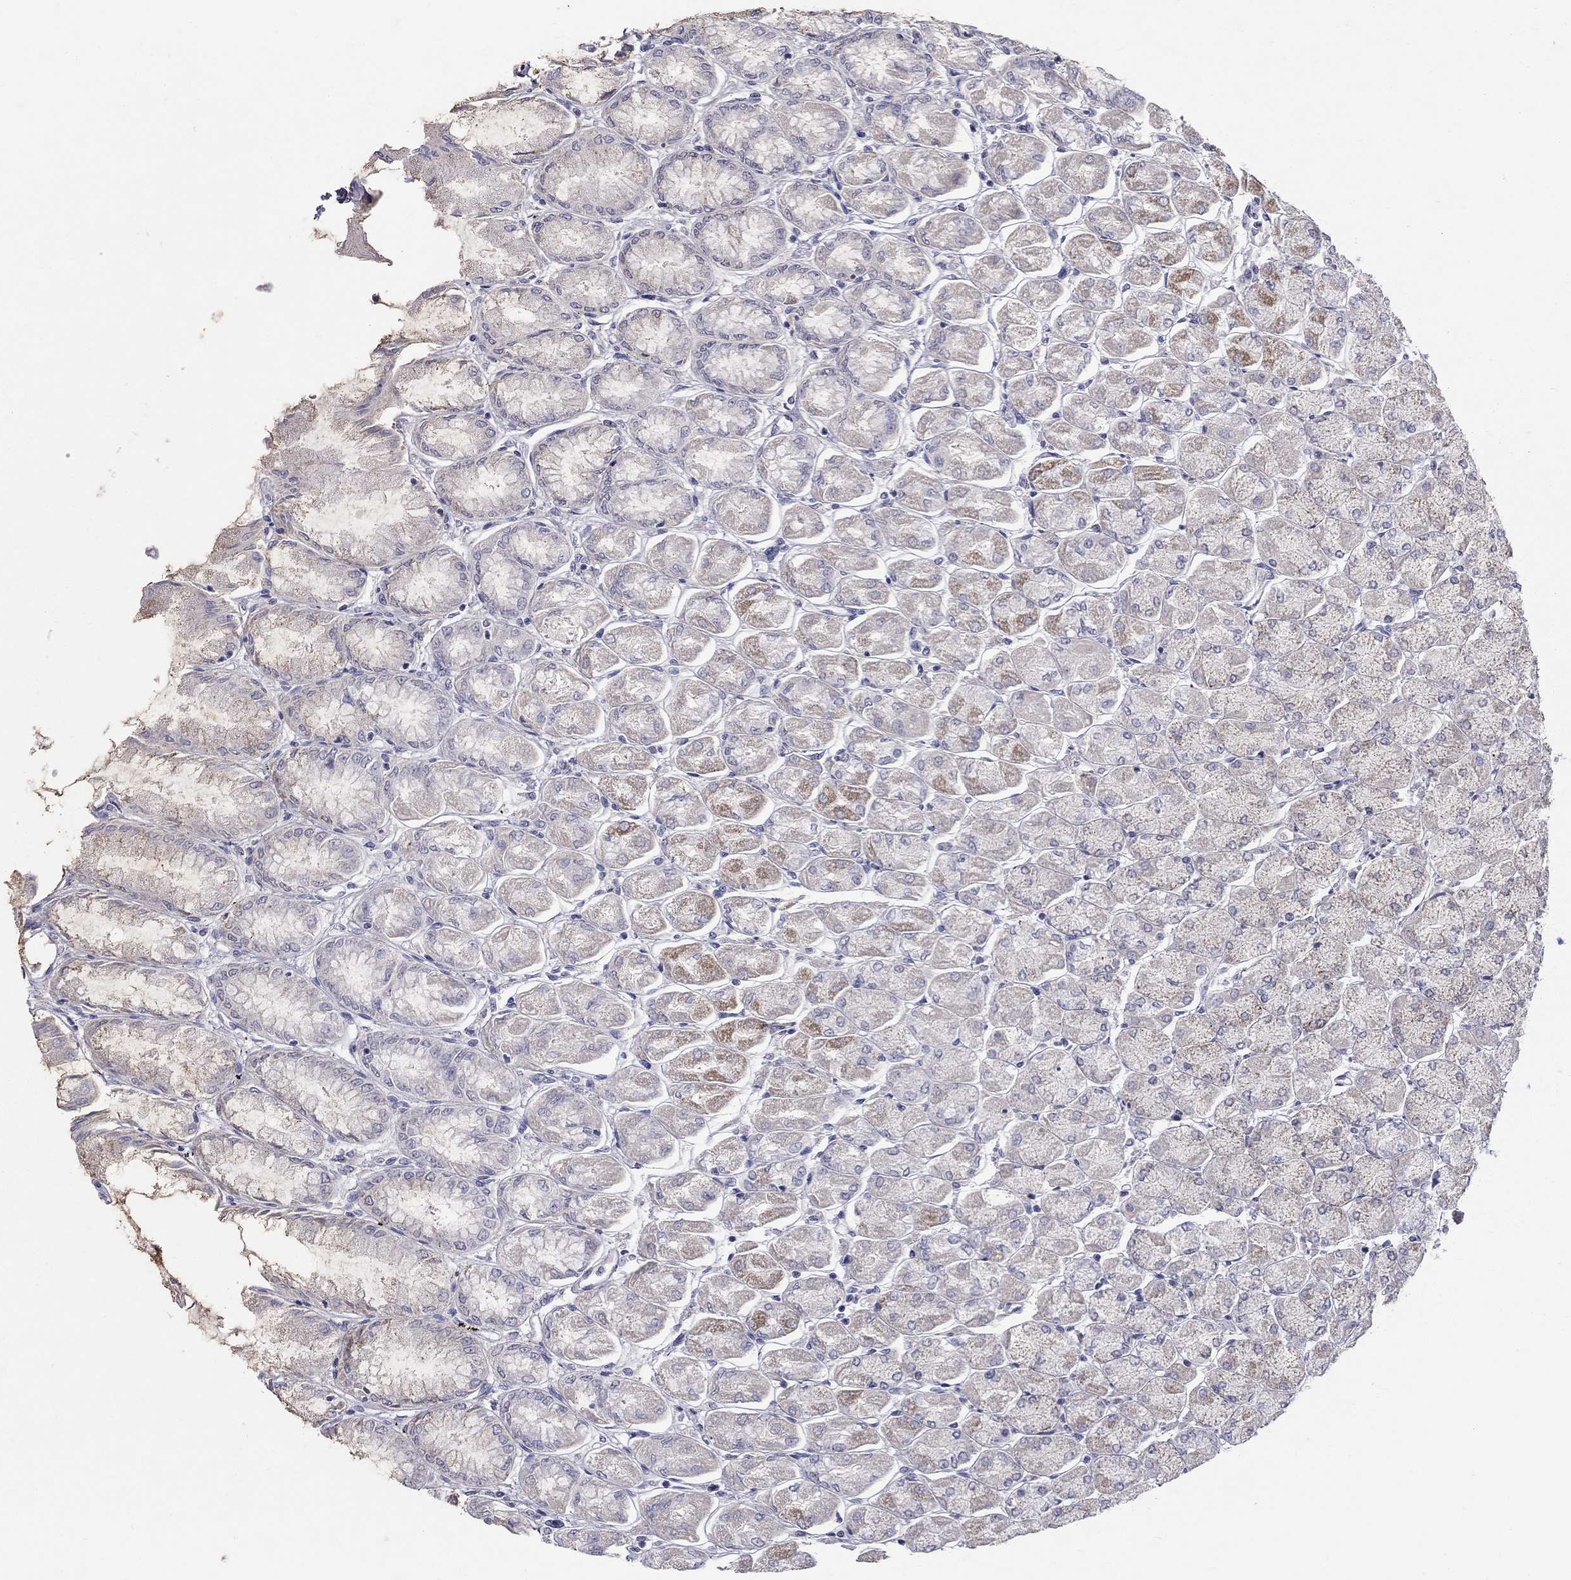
{"staining": {"intensity": "weak", "quantity": "25%-75%", "location": "cytoplasmic/membranous"}, "tissue": "stomach", "cell_type": "Glandular cells", "image_type": "normal", "snomed": [{"axis": "morphology", "description": "Normal tissue, NOS"}, {"axis": "topography", "description": "Stomach, upper"}], "caption": "A brown stain labels weak cytoplasmic/membranous staining of a protein in glandular cells of unremarkable stomach. (DAB (3,3'-diaminobenzidine) IHC, brown staining for protein, blue staining for nuclei).", "gene": "HMX2", "patient": {"sex": "male", "age": 60}}